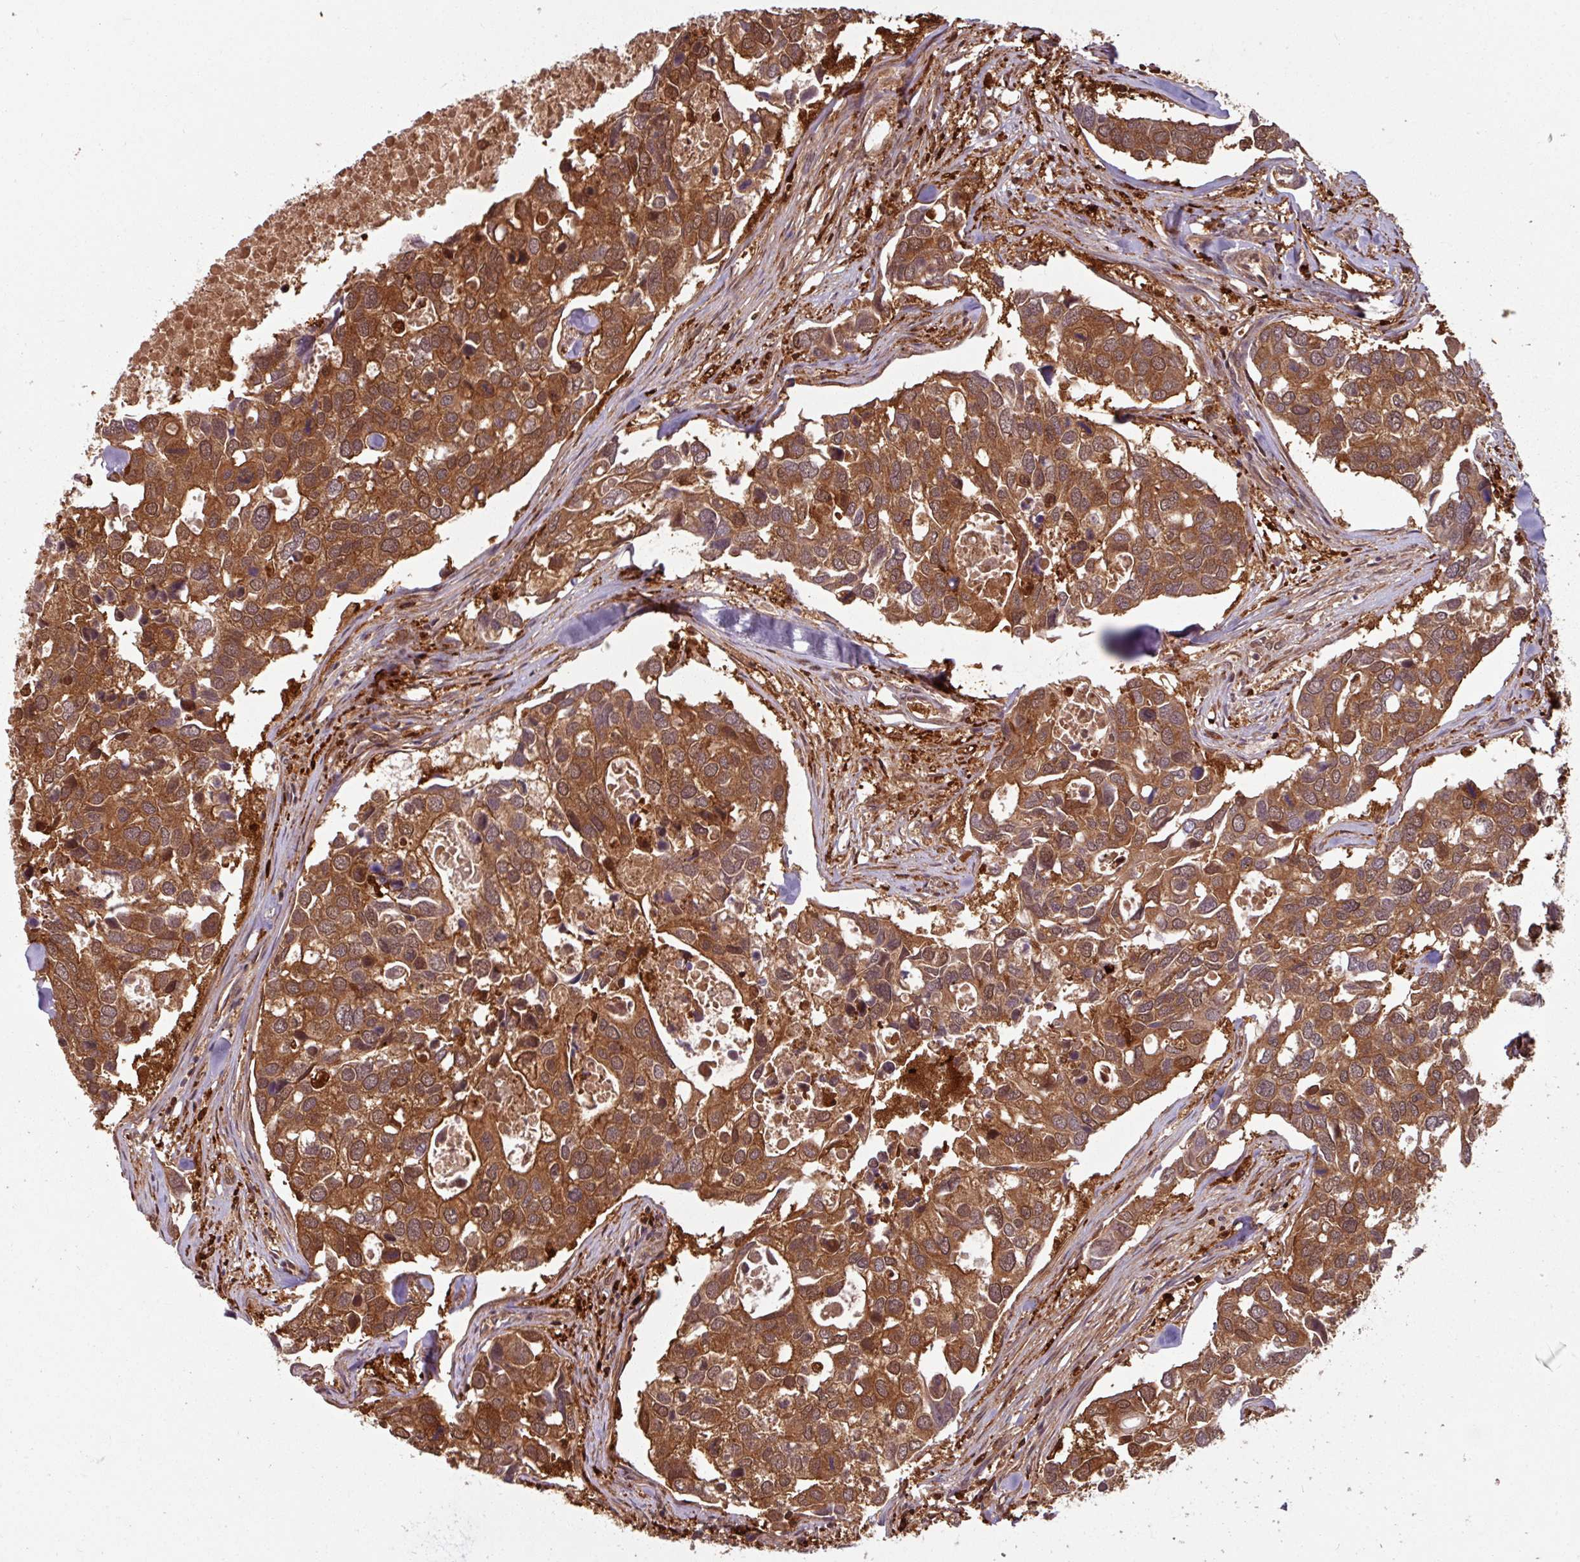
{"staining": {"intensity": "moderate", "quantity": ">75%", "location": "cytoplasmic/membranous,nuclear"}, "tissue": "breast cancer", "cell_type": "Tumor cells", "image_type": "cancer", "snomed": [{"axis": "morphology", "description": "Duct carcinoma"}, {"axis": "topography", "description": "Breast"}], "caption": "Tumor cells show moderate cytoplasmic/membranous and nuclear positivity in approximately >75% of cells in breast cancer. (IHC, brightfield microscopy, high magnification).", "gene": "KCTD11", "patient": {"sex": "female", "age": 83}}